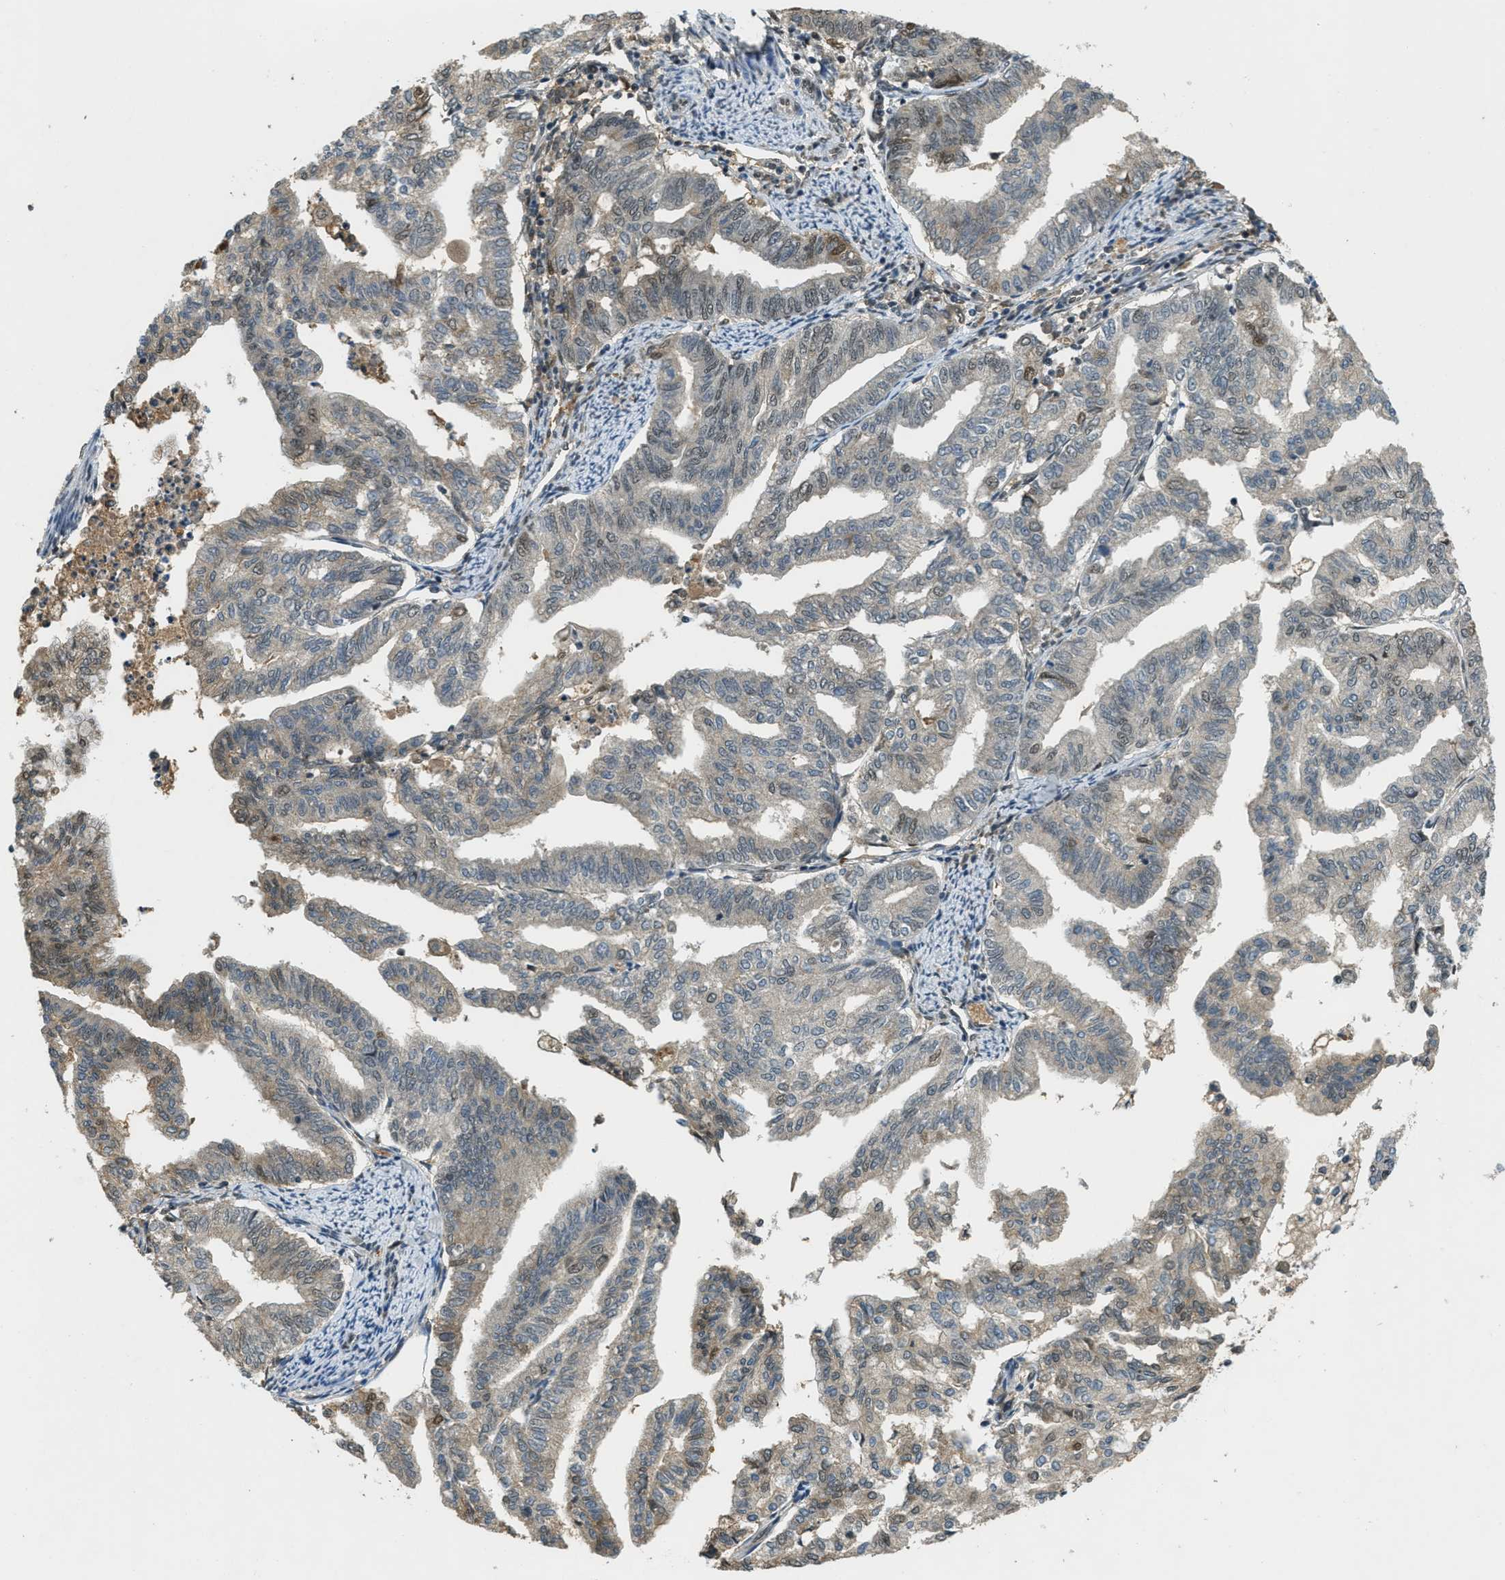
{"staining": {"intensity": "moderate", "quantity": "<25%", "location": "cytoplasmic/membranous,nuclear"}, "tissue": "endometrial cancer", "cell_type": "Tumor cells", "image_type": "cancer", "snomed": [{"axis": "morphology", "description": "Adenocarcinoma, NOS"}, {"axis": "topography", "description": "Endometrium"}], "caption": "Immunohistochemistry of human endometrial adenocarcinoma displays low levels of moderate cytoplasmic/membranous and nuclear expression in approximately <25% of tumor cells.", "gene": "ZNF148", "patient": {"sex": "female", "age": 79}}